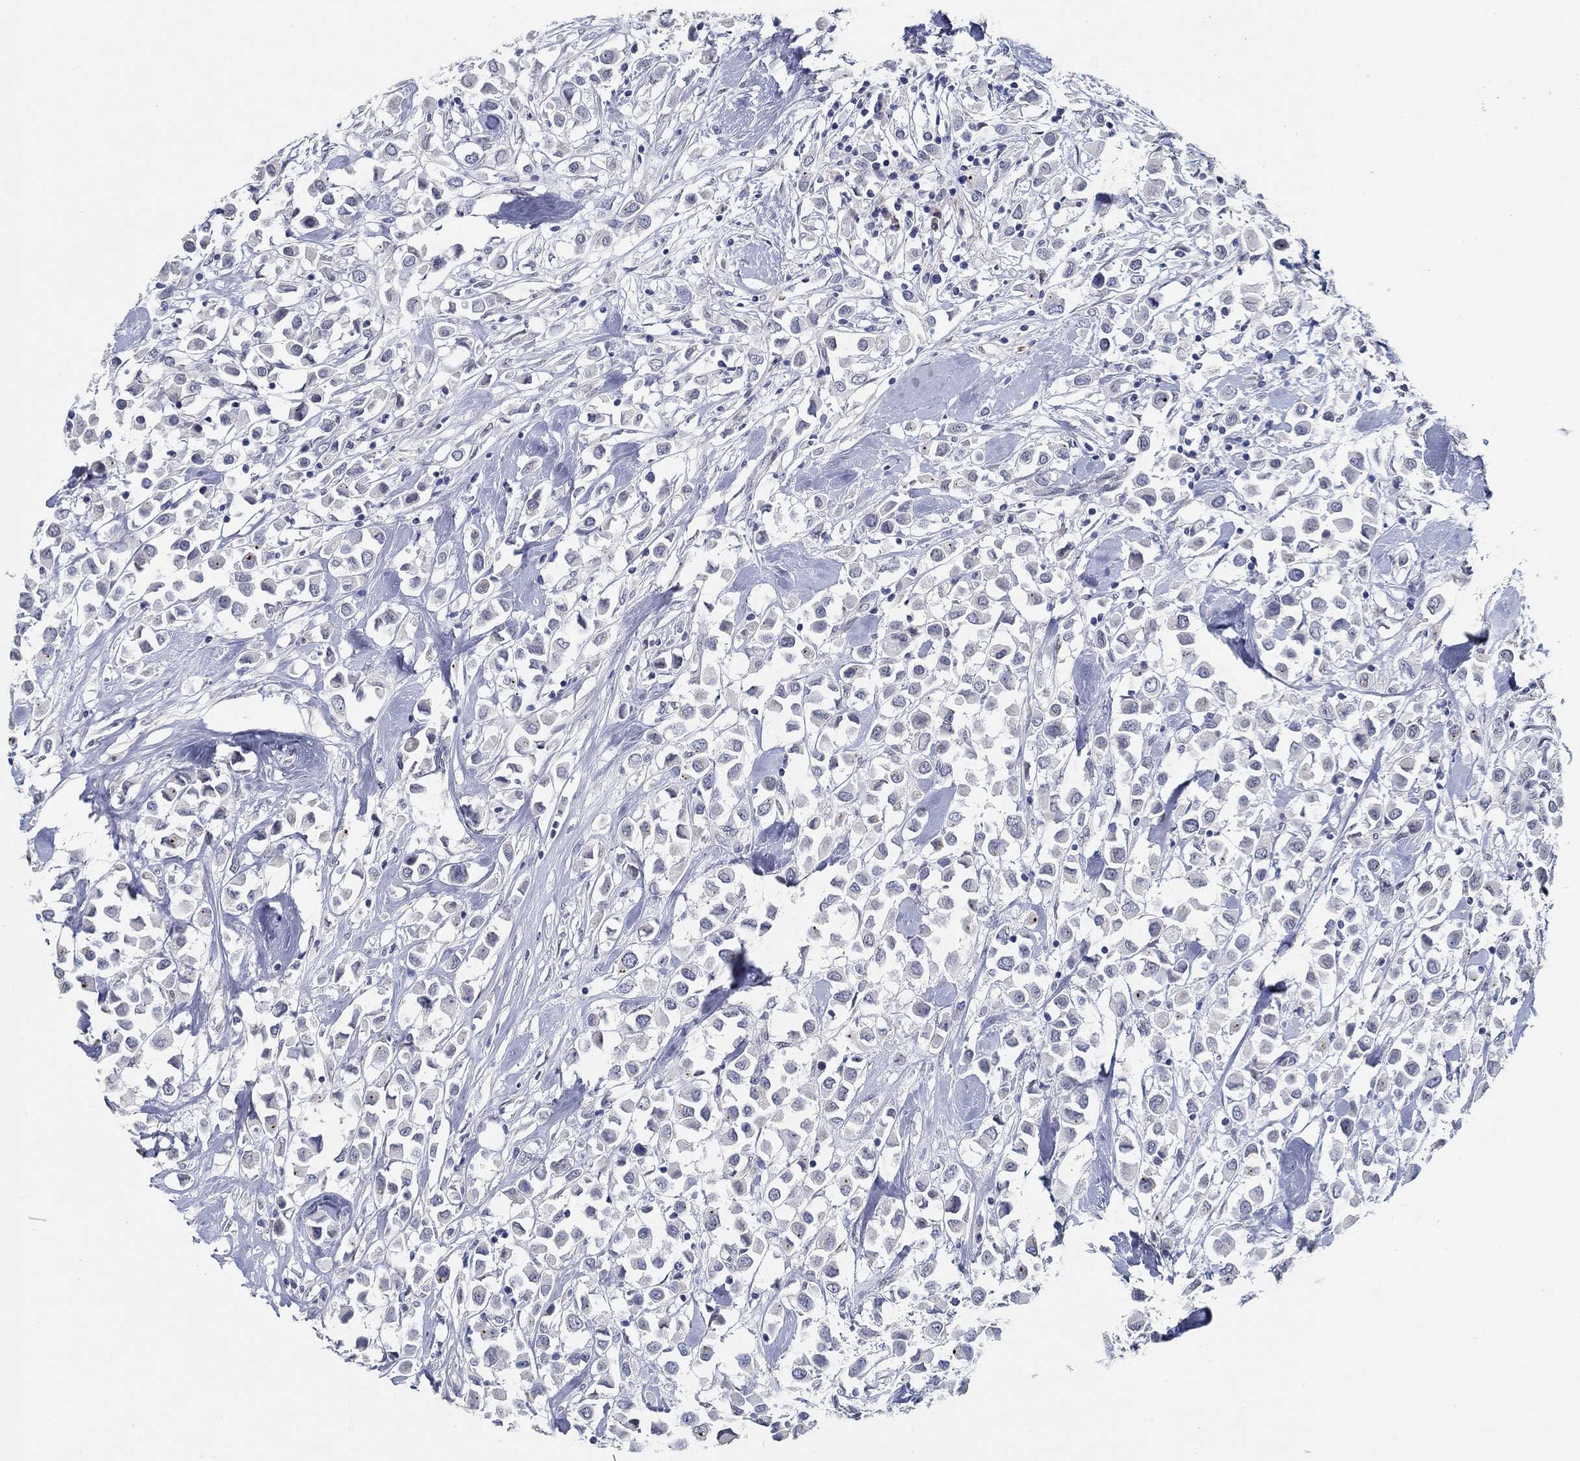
{"staining": {"intensity": "negative", "quantity": "none", "location": "none"}, "tissue": "breast cancer", "cell_type": "Tumor cells", "image_type": "cancer", "snomed": [{"axis": "morphology", "description": "Duct carcinoma"}, {"axis": "topography", "description": "Breast"}], "caption": "Tumor cells are negative for brown protein staining in breast cancer (infiltrating ductal carcinoma).", "gene": "NUP155", "patient": {"sex": "female", "age": 61}}